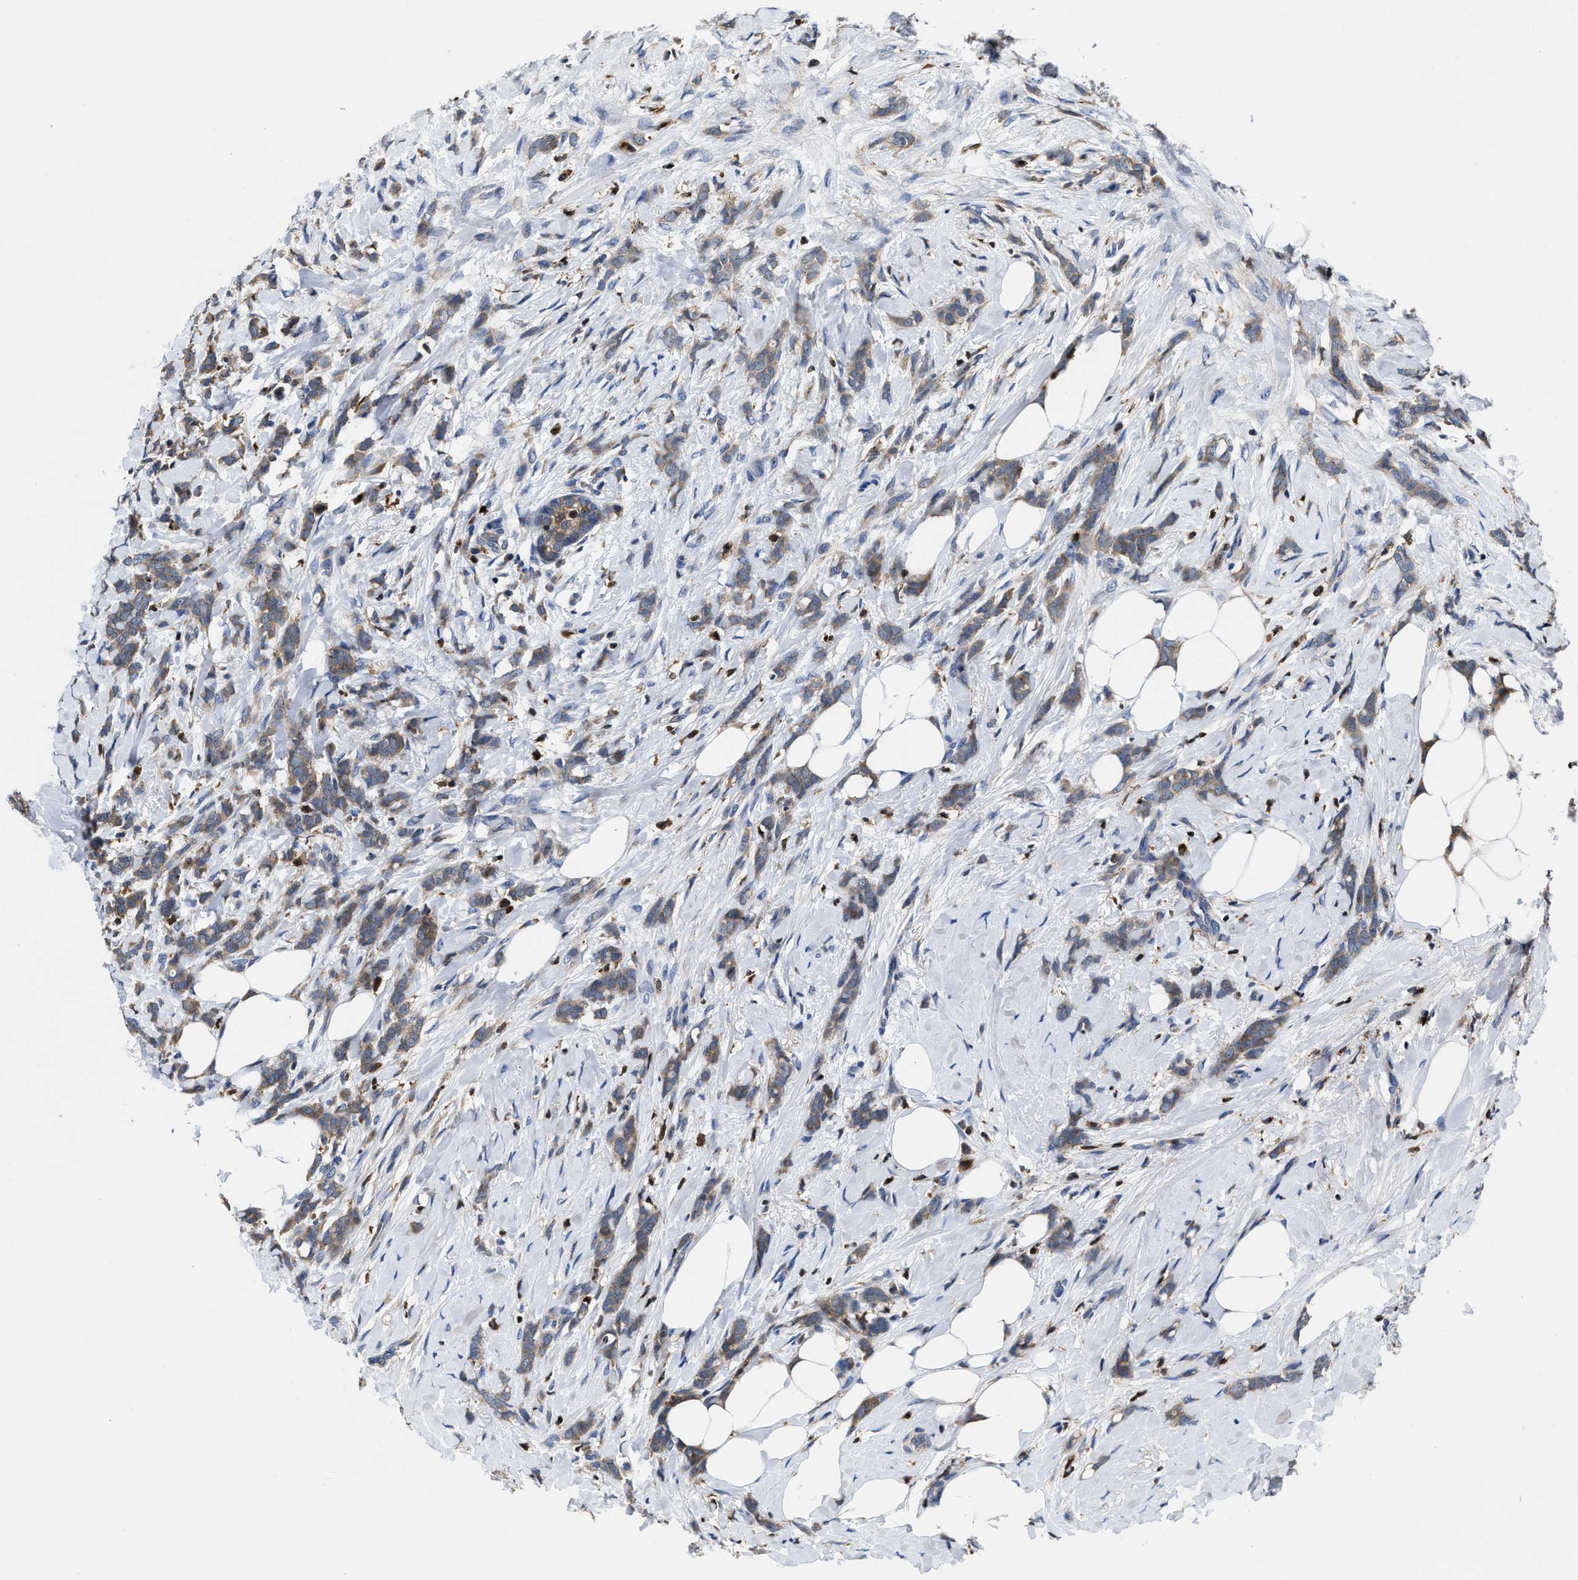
{"staining": {"intensity": "moderate", "quantity": ">75%", "location": "cytoplasmic/membranous"}, "tissue": "breast cancer", "cell_type": "Tumor cells", "image_type": "cancer", "snomed": [{"axis": "morphology", "description": "Lobular carcinoma, in situ"}, {"axis": "morphology", "description": "Lobular carcinoma"}, {"axis": "topography", "description": "Breast"}], "caption": "Human breast lobular carcinoma in situ stained for a protein (brown) exhibits moderate cytoplasmic/membranous positive expression in about >75% of tumor cells.", "gene": "RGS10", "patient": {"sex": "female", "age": 41}}